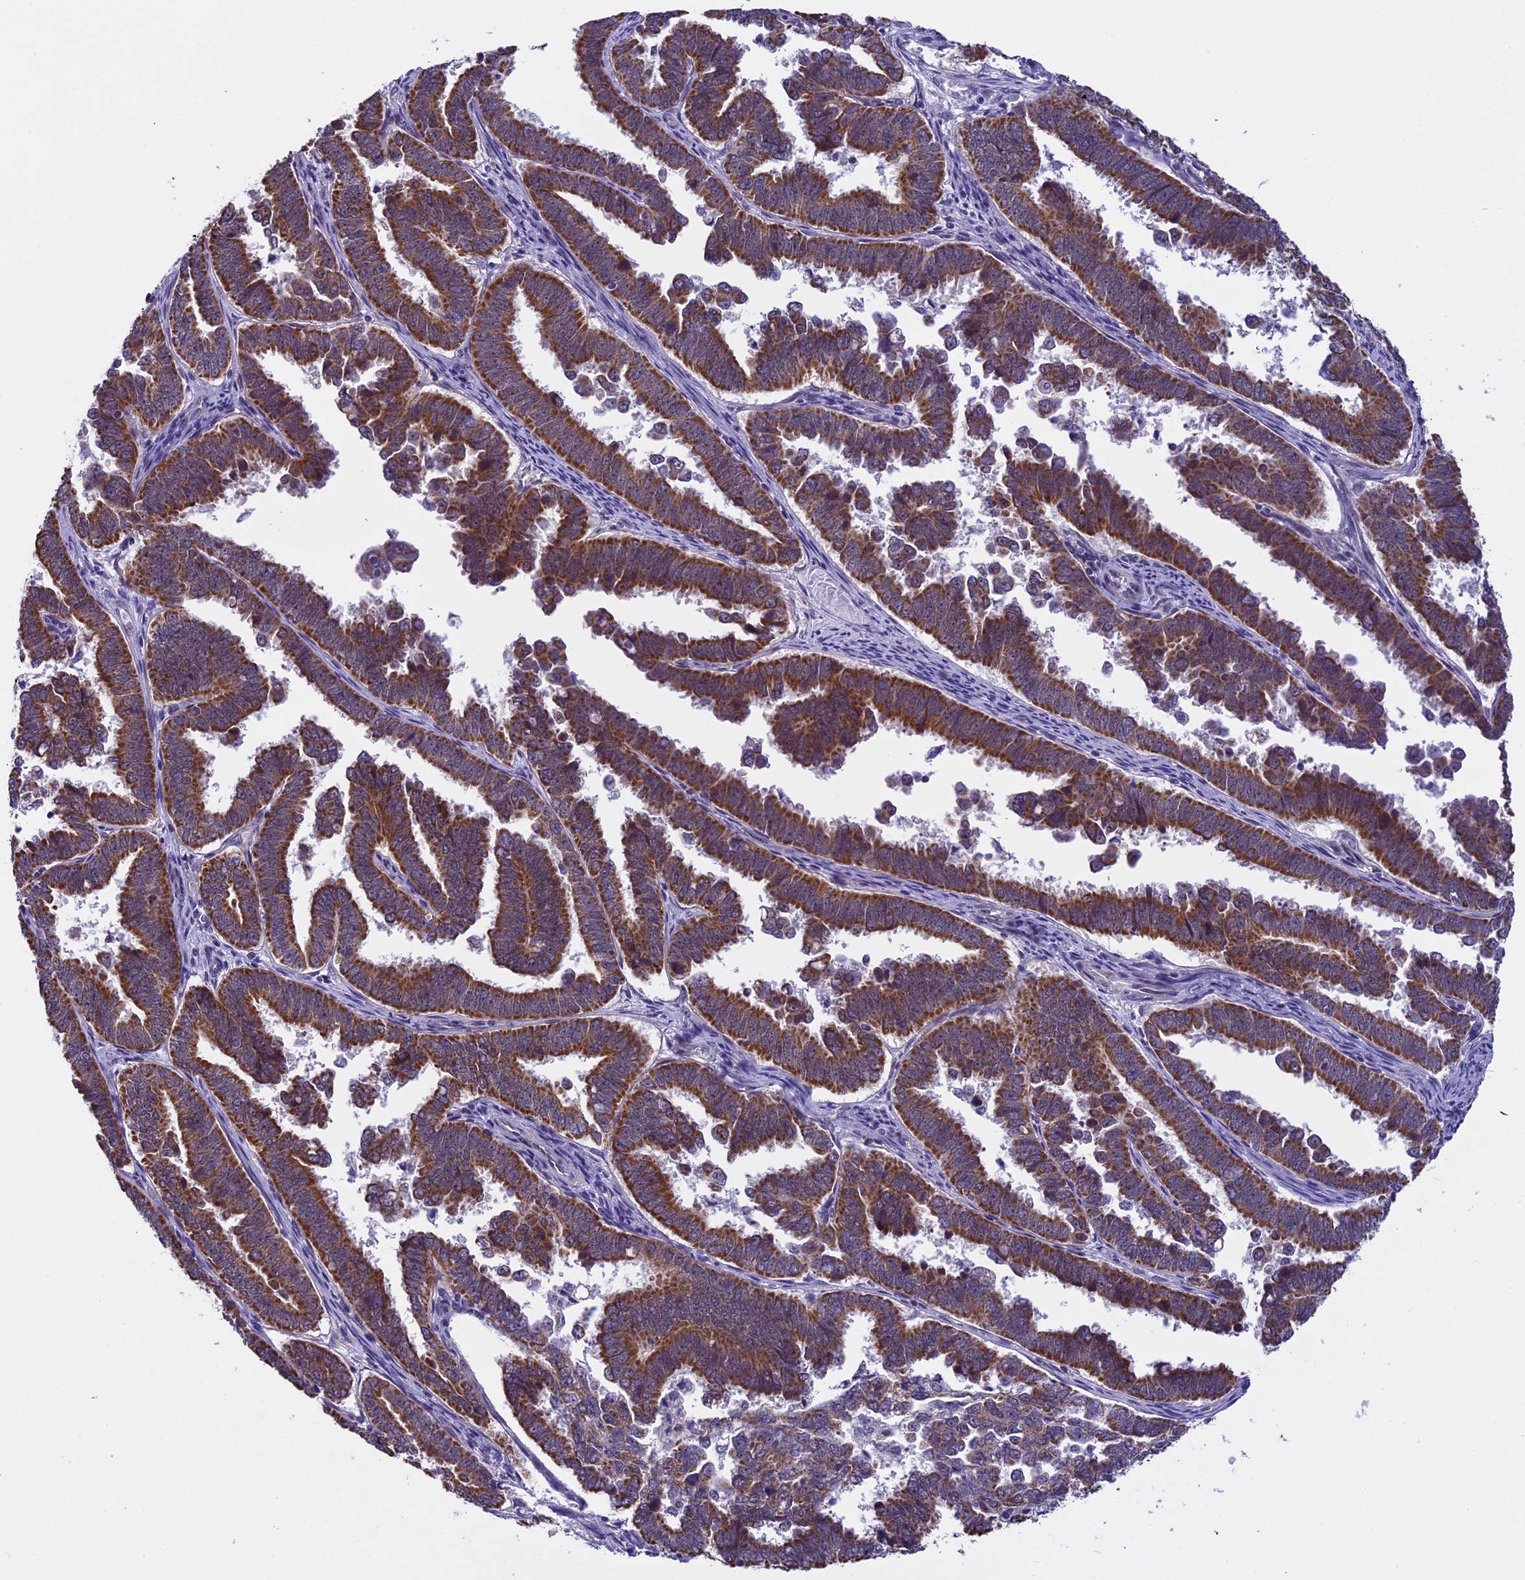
{"staining": {"intensity": "strong", "quantity": ">75%", "location": "cytoplasmic/membranous"}, "tissue": "endometrial cancer", "cell_type": "Tumor cells", "image_type": "cancer", "snomed": [{"axis": "morphology", "description": "Adenocarcinoma, NOS"}, {"axis": "topography", "description": "Endometrium"}], "caption": "This photomicrograph displays endometrial cancer (adenocarcinoma) stained with immunohistochemistry (IHC) to label a protein in brown. The cytoplasmic/membranous of tumor cells show strong positivity for the protein. Nuclei are counter-stained blue.", "gene": "ZNF317", "patient": {"sex": "female", "age": 75}}